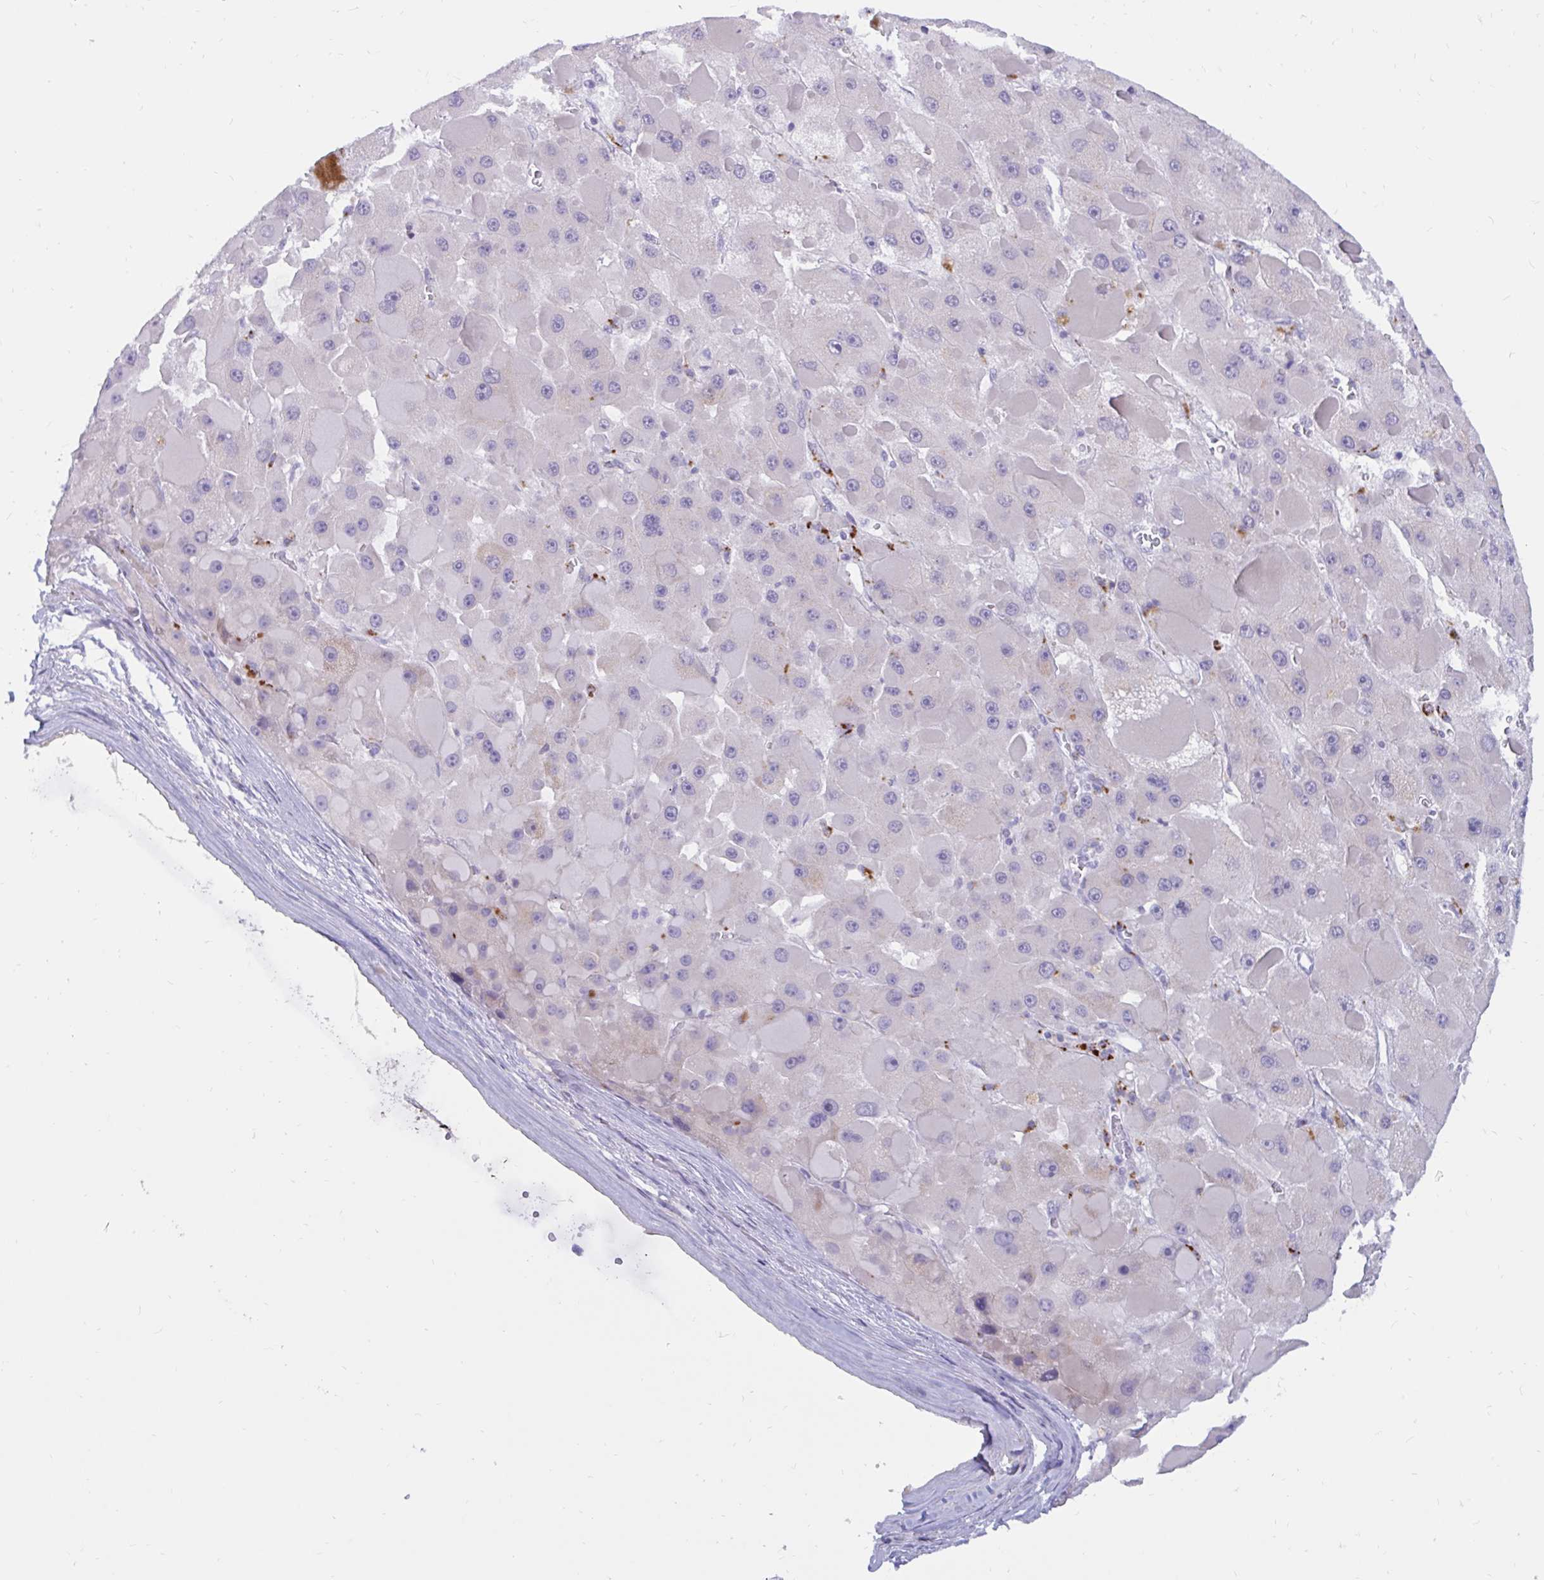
{"staining": {"intensity": "negative", "quantity": "none", "location": "none"}, "tissue": "liver cancer", "cell_type": "Tumor cells", "image_type": "cancer", "snomed": [{"axis": "morphology", "description": "Carcinoma, Hepatocellular, NOS"}, {"axis": "topography", "description": "Liver"}], "caption": "Hepatocellular carcinoma (liver) stained for a protein using IHC displays no expression tumor cells.", "gene": "FAM219B", "patient": {"sex": "female", "age": 73}}